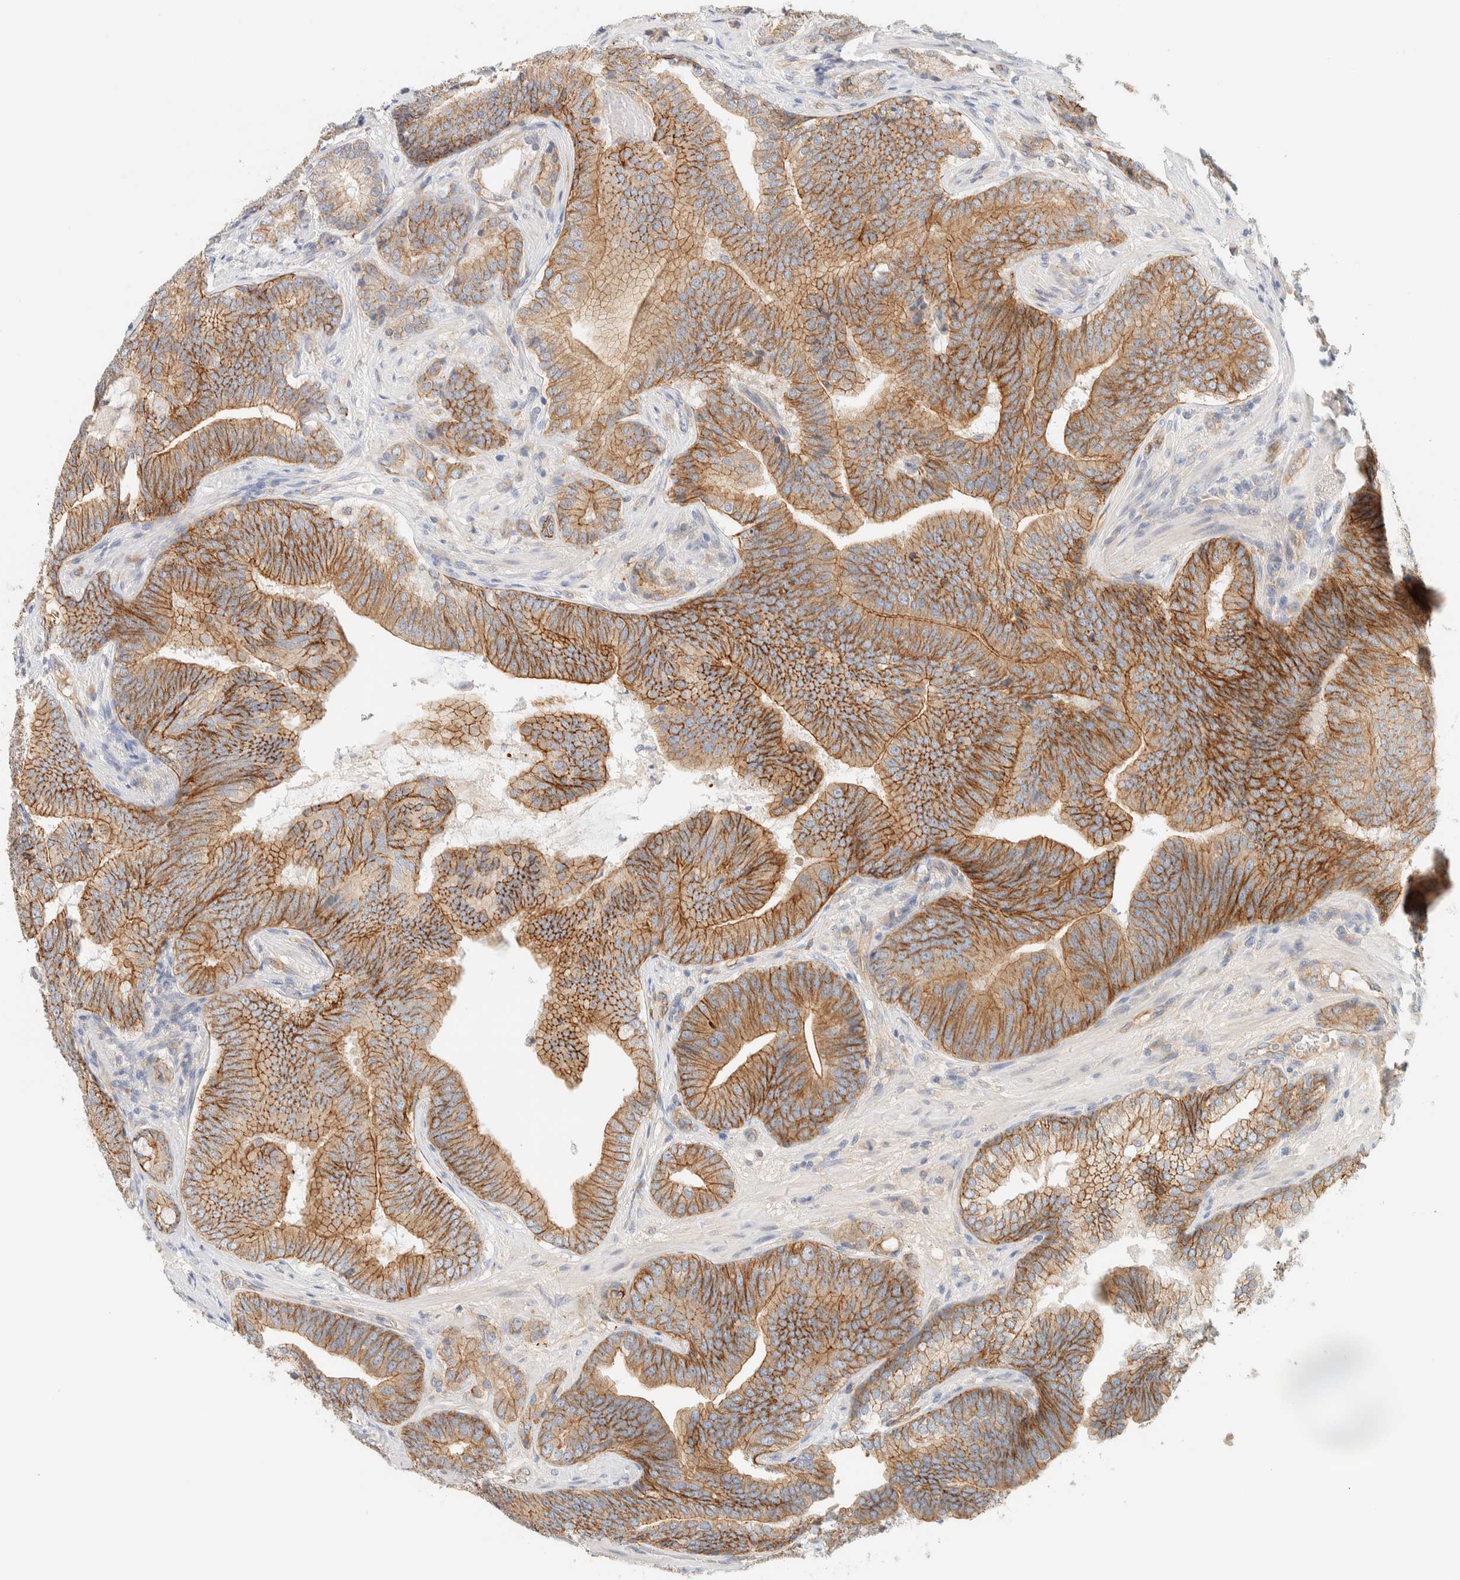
{"staining": {"intensity": "moderate", "quantity": ">75%", "location": "cytoplasmic/membranous"}, "tissue": "prostate cancer", "cell_type": "Tumor cells", "image_type": "cancer", "snomed": [{"axis": "morphology", "description": "Adenocarcinoma, High grade"}, {"axis": "topography", "description": "Prostate"}], "caption": "Protein staining shows moderate cytoplasmic/membranous staining in approximately >75% of tumor cells in prostate cancer.", "gene": "LIMA1", "patient": {"sex": "male", "age": 55}}